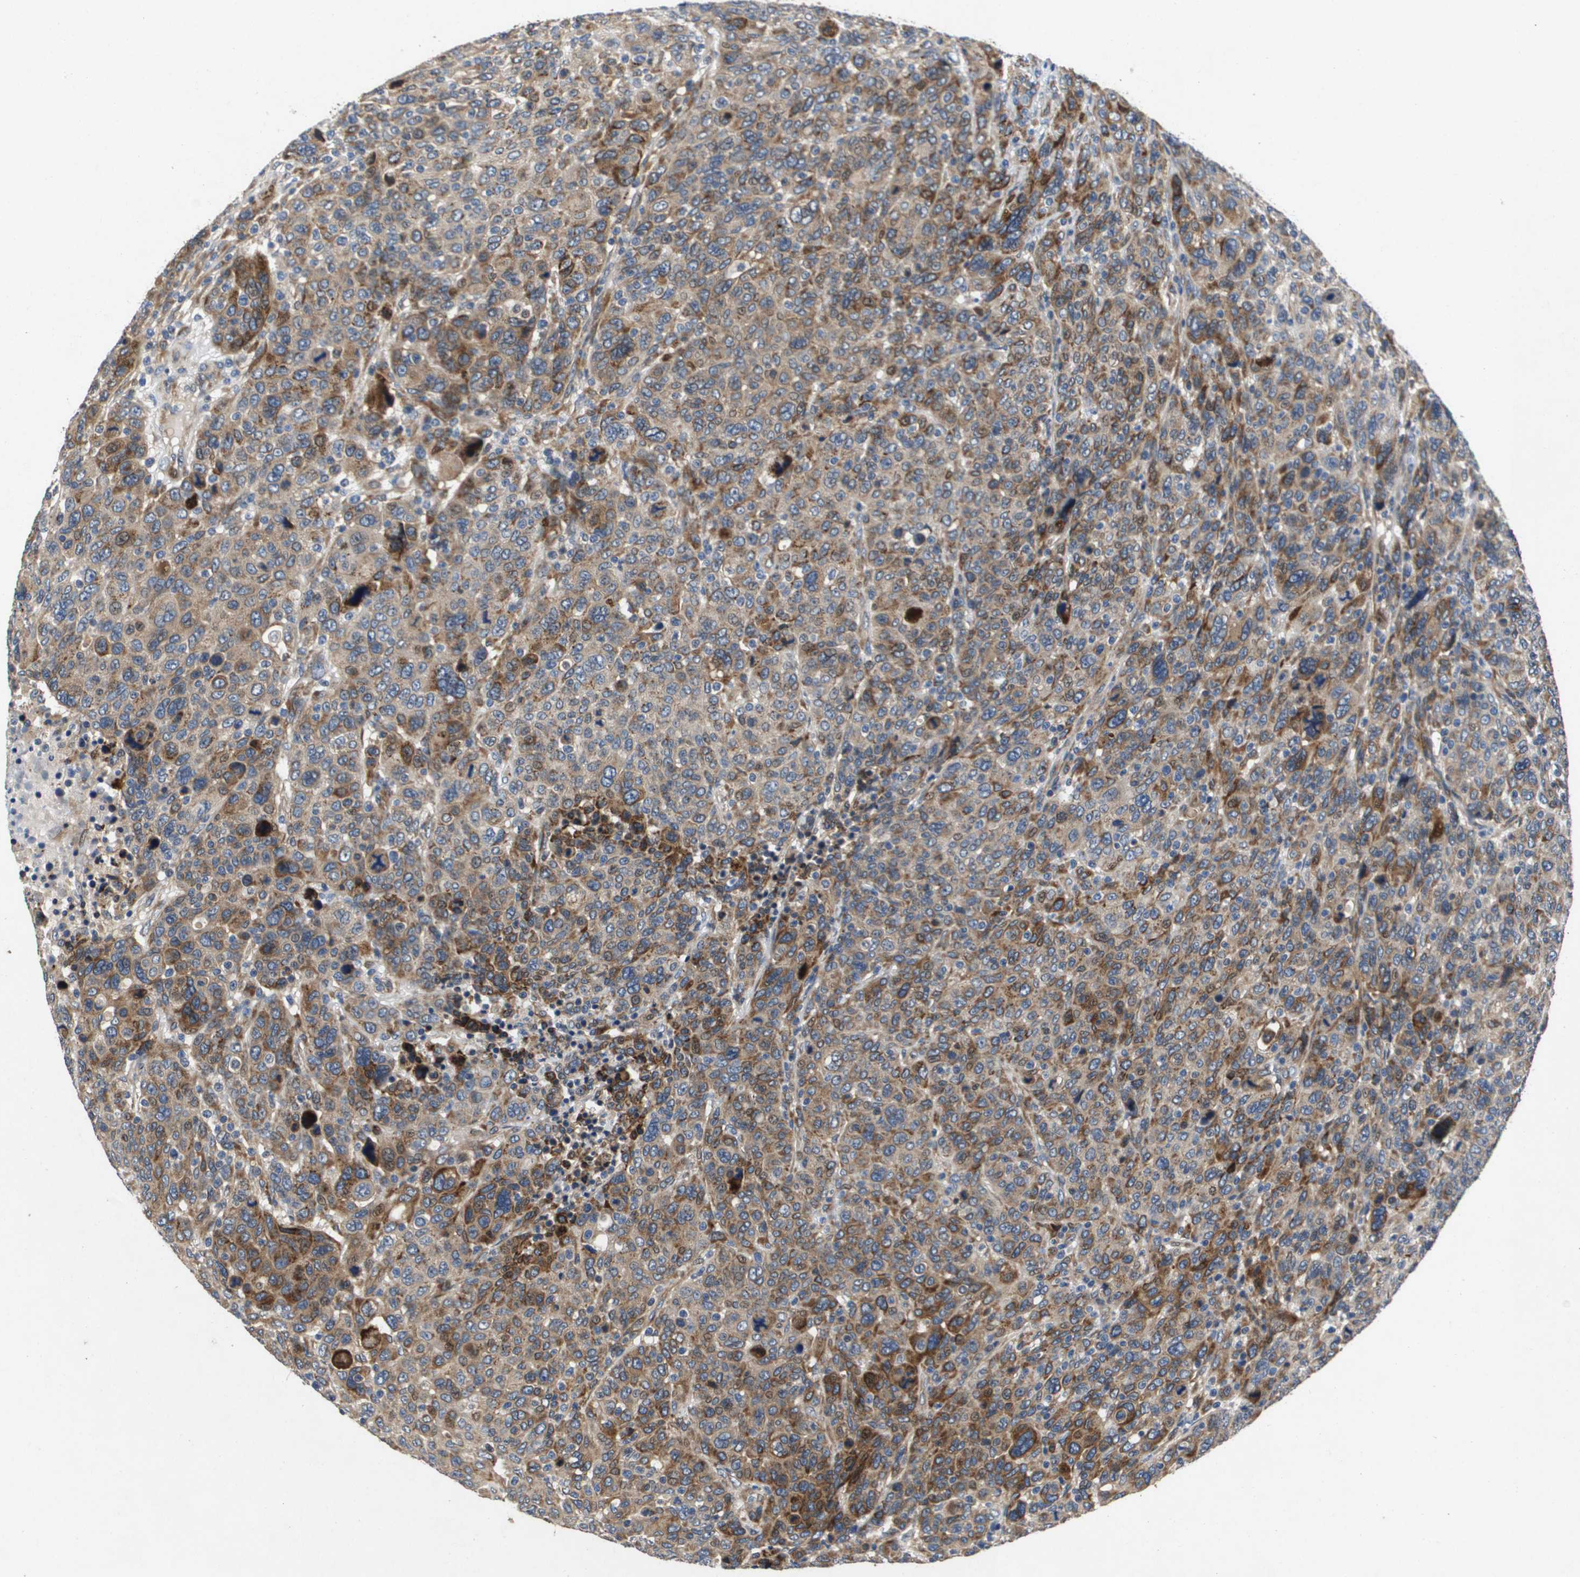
{"staining": {"intensity": "moderate", "quantity": ">75%", "location": "cytoplasmic/membranous"}, "tissue": "breast cancer", "cell_type": "Tumor cells", "image_type": "cancer", "snomed": [{"axis": "morphology", "description": "Duct carcinoma"}, {"axis": "topography", "description": "Breast"}], "caption": "Moderate cytoplasmic/membranous positivity for a protein is seen in approximately >75% of tumor cells of breast cancer using immunohistochemistry (IHC).", "gene": "ENTPD2", "patient": {"sex": "female", "age": 37}}